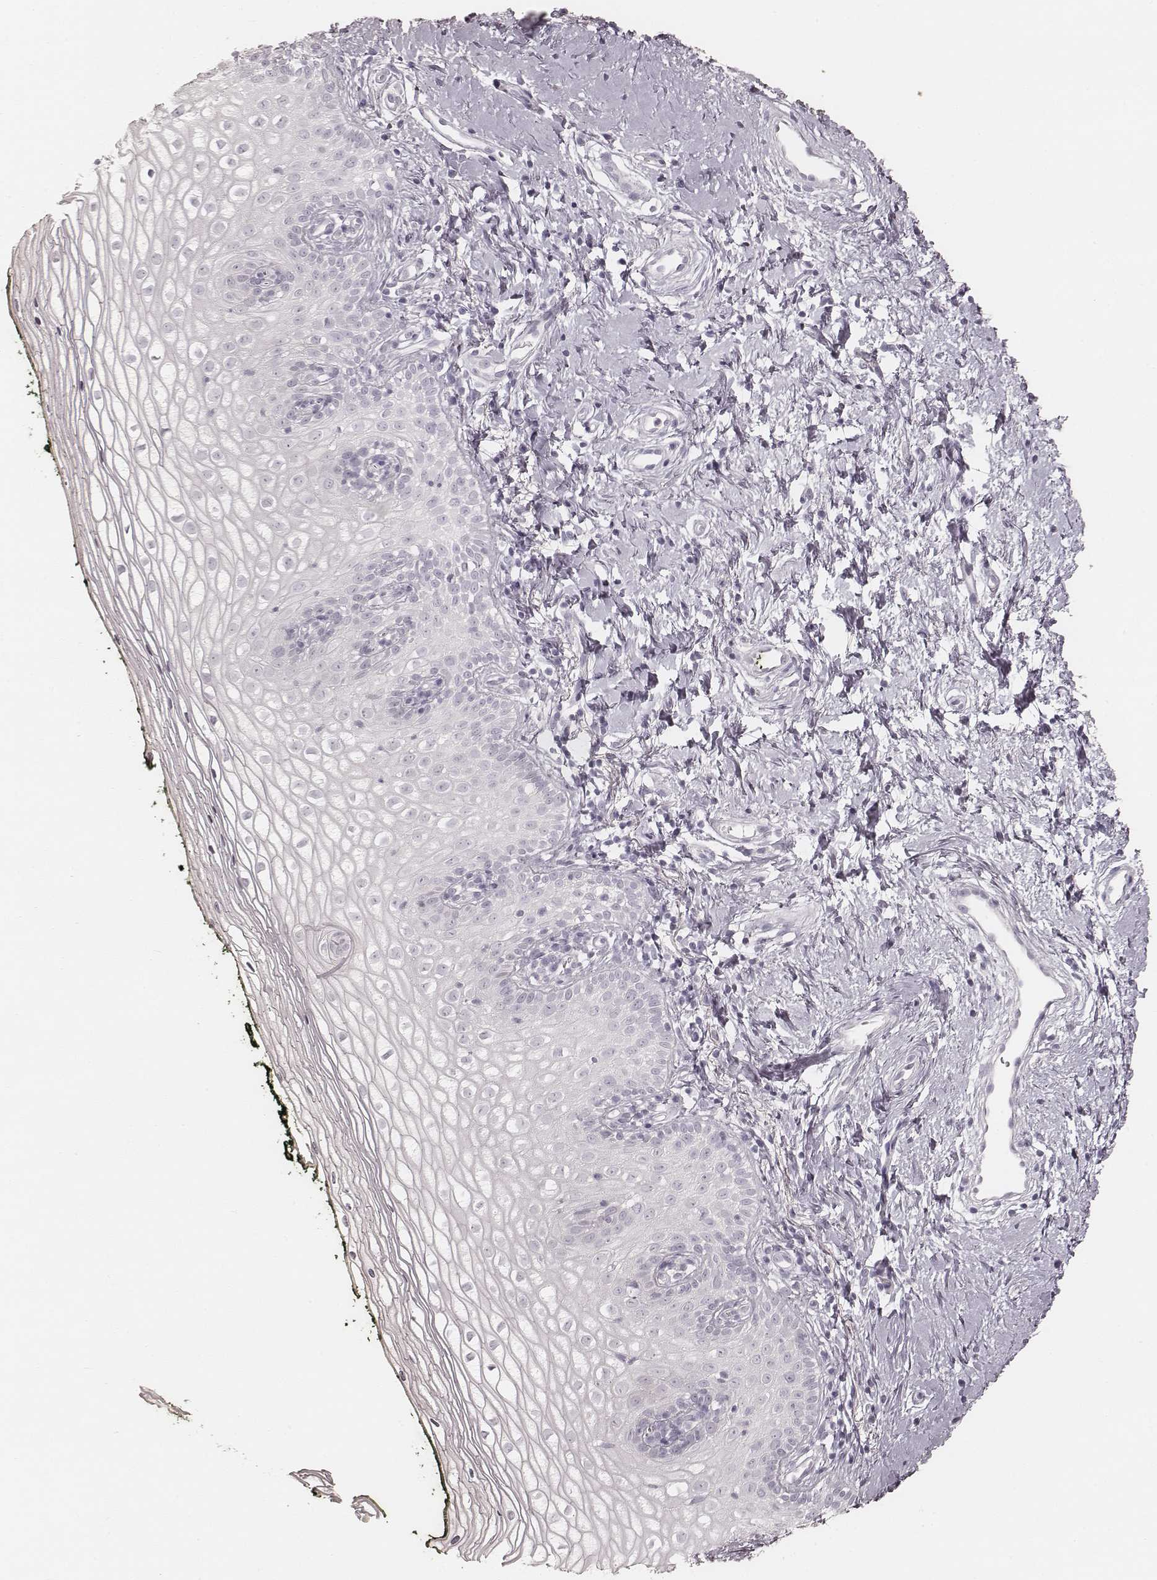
{"staining": {"intensity": "negative", "quantity": "none", "location": "none"}, "tissue": "vagina", "cell_type": "Squamous epithelial cells", "image_type": "normal", "snomed": [{"axis": "morphology", "description": "Normal tissue, NOS"}, {"axis": "topography", "description": "Vagina"}], "caption": "Squamous epithelial cells show no significant protein positivity in normal vagina. (DAB (3,3'-diaminobenzidine) immunohistochemistry (IHC) visualized using brightfield microscopy, high magnification).", "gene": "KRT26", "patient": {"sex": "female", "age": 47}}